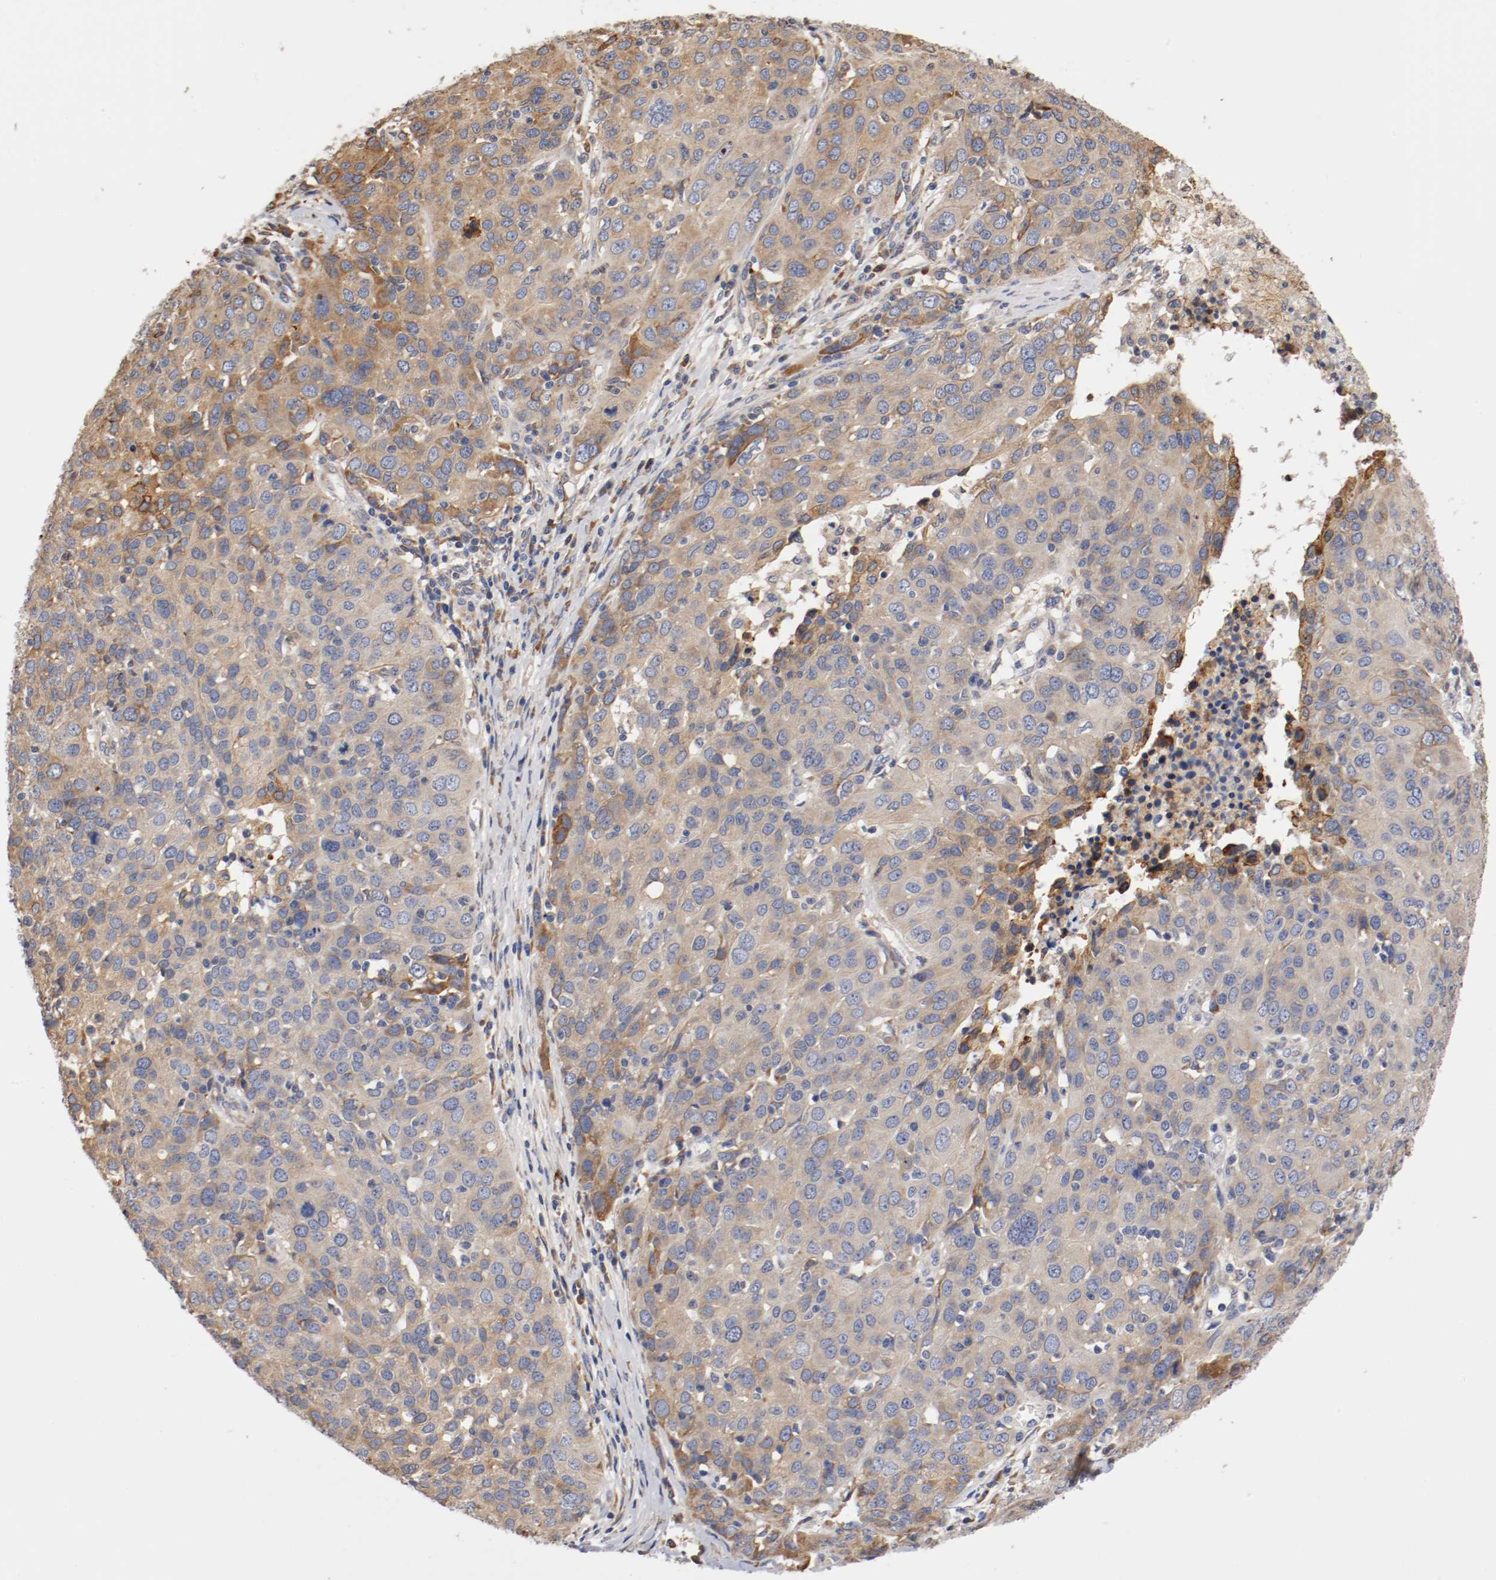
{"staining": {"intensity": "weak", "quantity": ">75%", "location": "cytoplasmic/membranous"}, "tissue": "ovarian cancer", "cell_type": "Tumor cells", "image_type": "cancer", "snomed": [{"axis": "morphology", "description": "Carcinoma, endometroid"}, {"axis": "topography", "description": "Ovary"}], "caption": "Endometroid carcinoma (ovarian) stained with a brown dye shows weak cytoplasmic/membranous positive expression in about >75% of tumor cells.", "gene": "TNFSF13", "patient": {"sex": "female", "age": 50}}